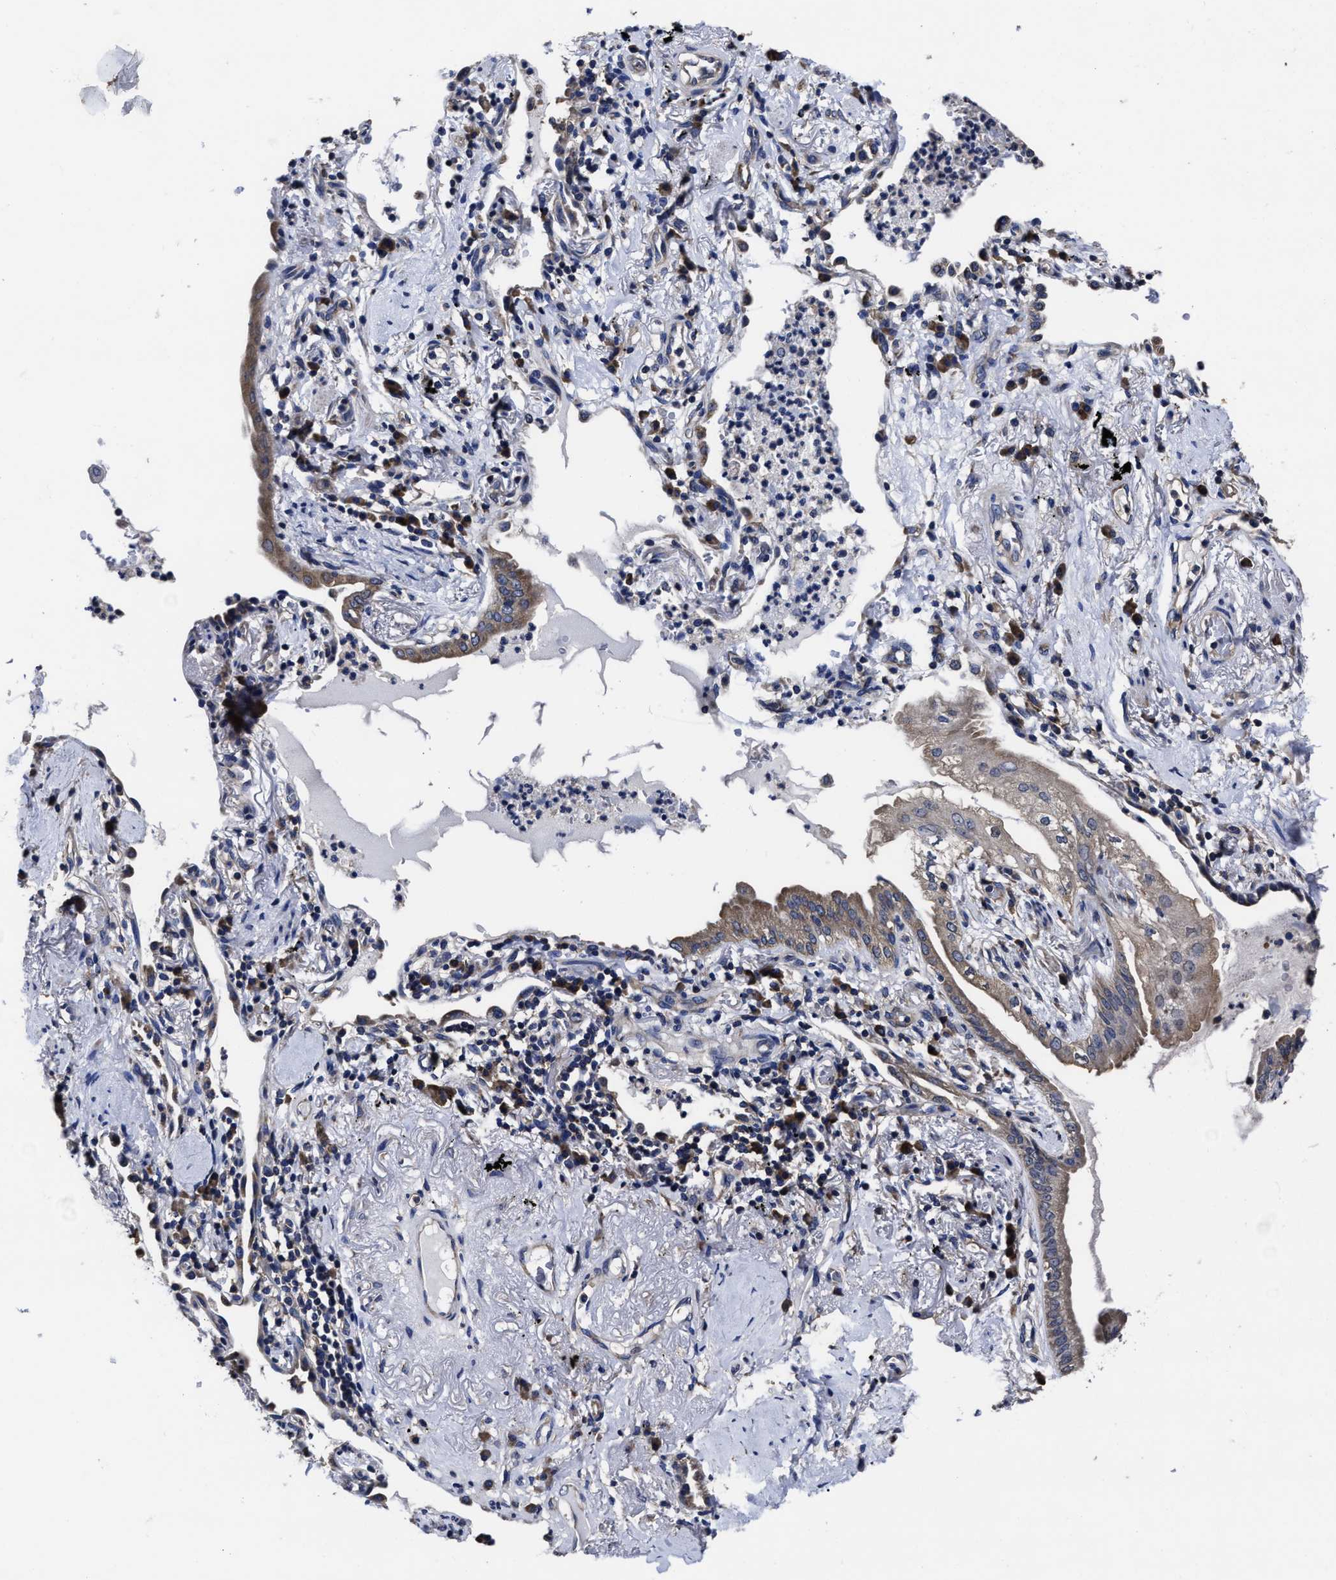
{"staining": {"intensity": "weak", "quantity": "25%-75%", "location": "cytoplasmic/membranous"}, "tissue": "lung cancer", "cell_type": "Tumor cells", "image_type": "cancer", "snomed": [{"axis": "morphology", "description": "Normal tissue, NOS"}, {"axis": "morphology", "description": "Adenocarcinoma, NOS"}, {"axis": "topography", "description": "Bronchus"}, {"axis": "topography", "description": "Lung"}], "caption": "This photomicrograph exhibits lung adenocarcinoma stained with IHC to label a protein in brown. The cytoplasmic/membranous of tumor cells show weak positivity for the protein. Nuclei are counter-stained blue.", "gene": "AVEN", "patient": {"sex": "female", "age": 70}}